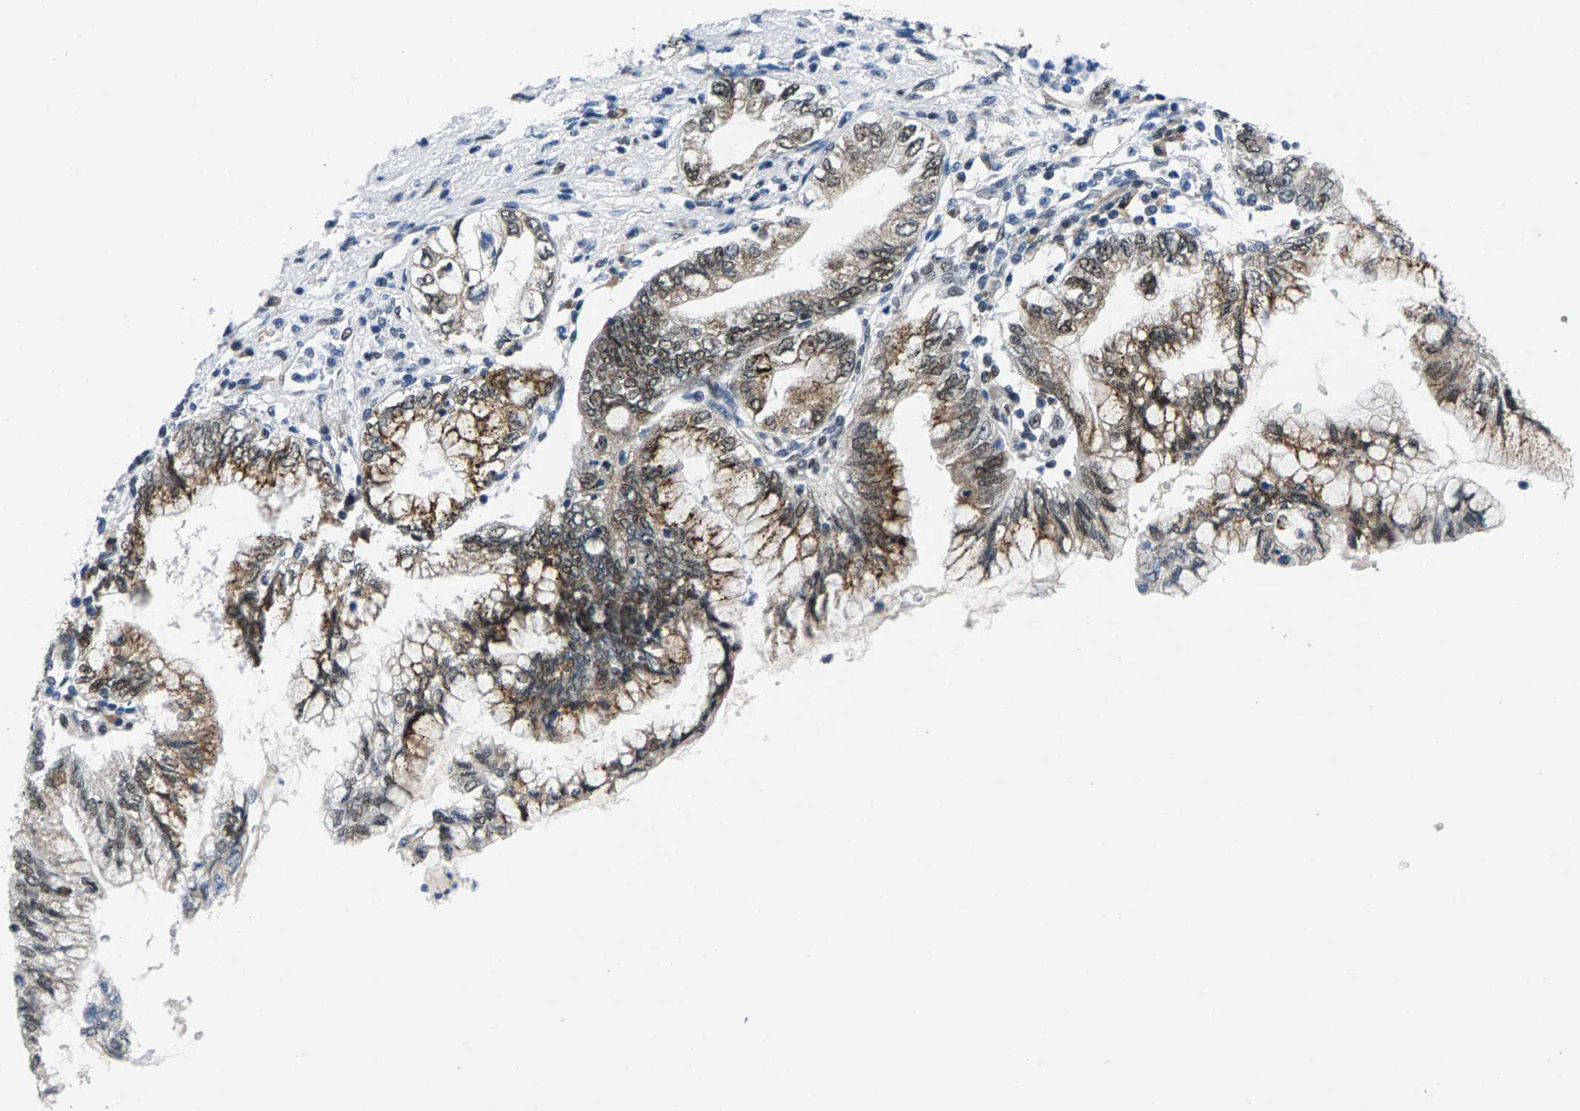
{"staining": {"intensity": "moderate", "quantity": "25%-75%", "location": "cytoplasmic/membranous,nuclear"}, "tissue": "pancreatic cancer", "cell_type": "Tumor cells", "image_type": "cancer", "snomed": [{"axis": "morphology", "description": "Adenocarcinoma, NOS"}, {"axis": "topography", "description": "Pancreas"}], "caption": "Human pancreatic cancer stained with a protein marker shows moderate staining in tumor cells.", "gene": "ATF2", "patient": {"sex": "female", "age": 73}}